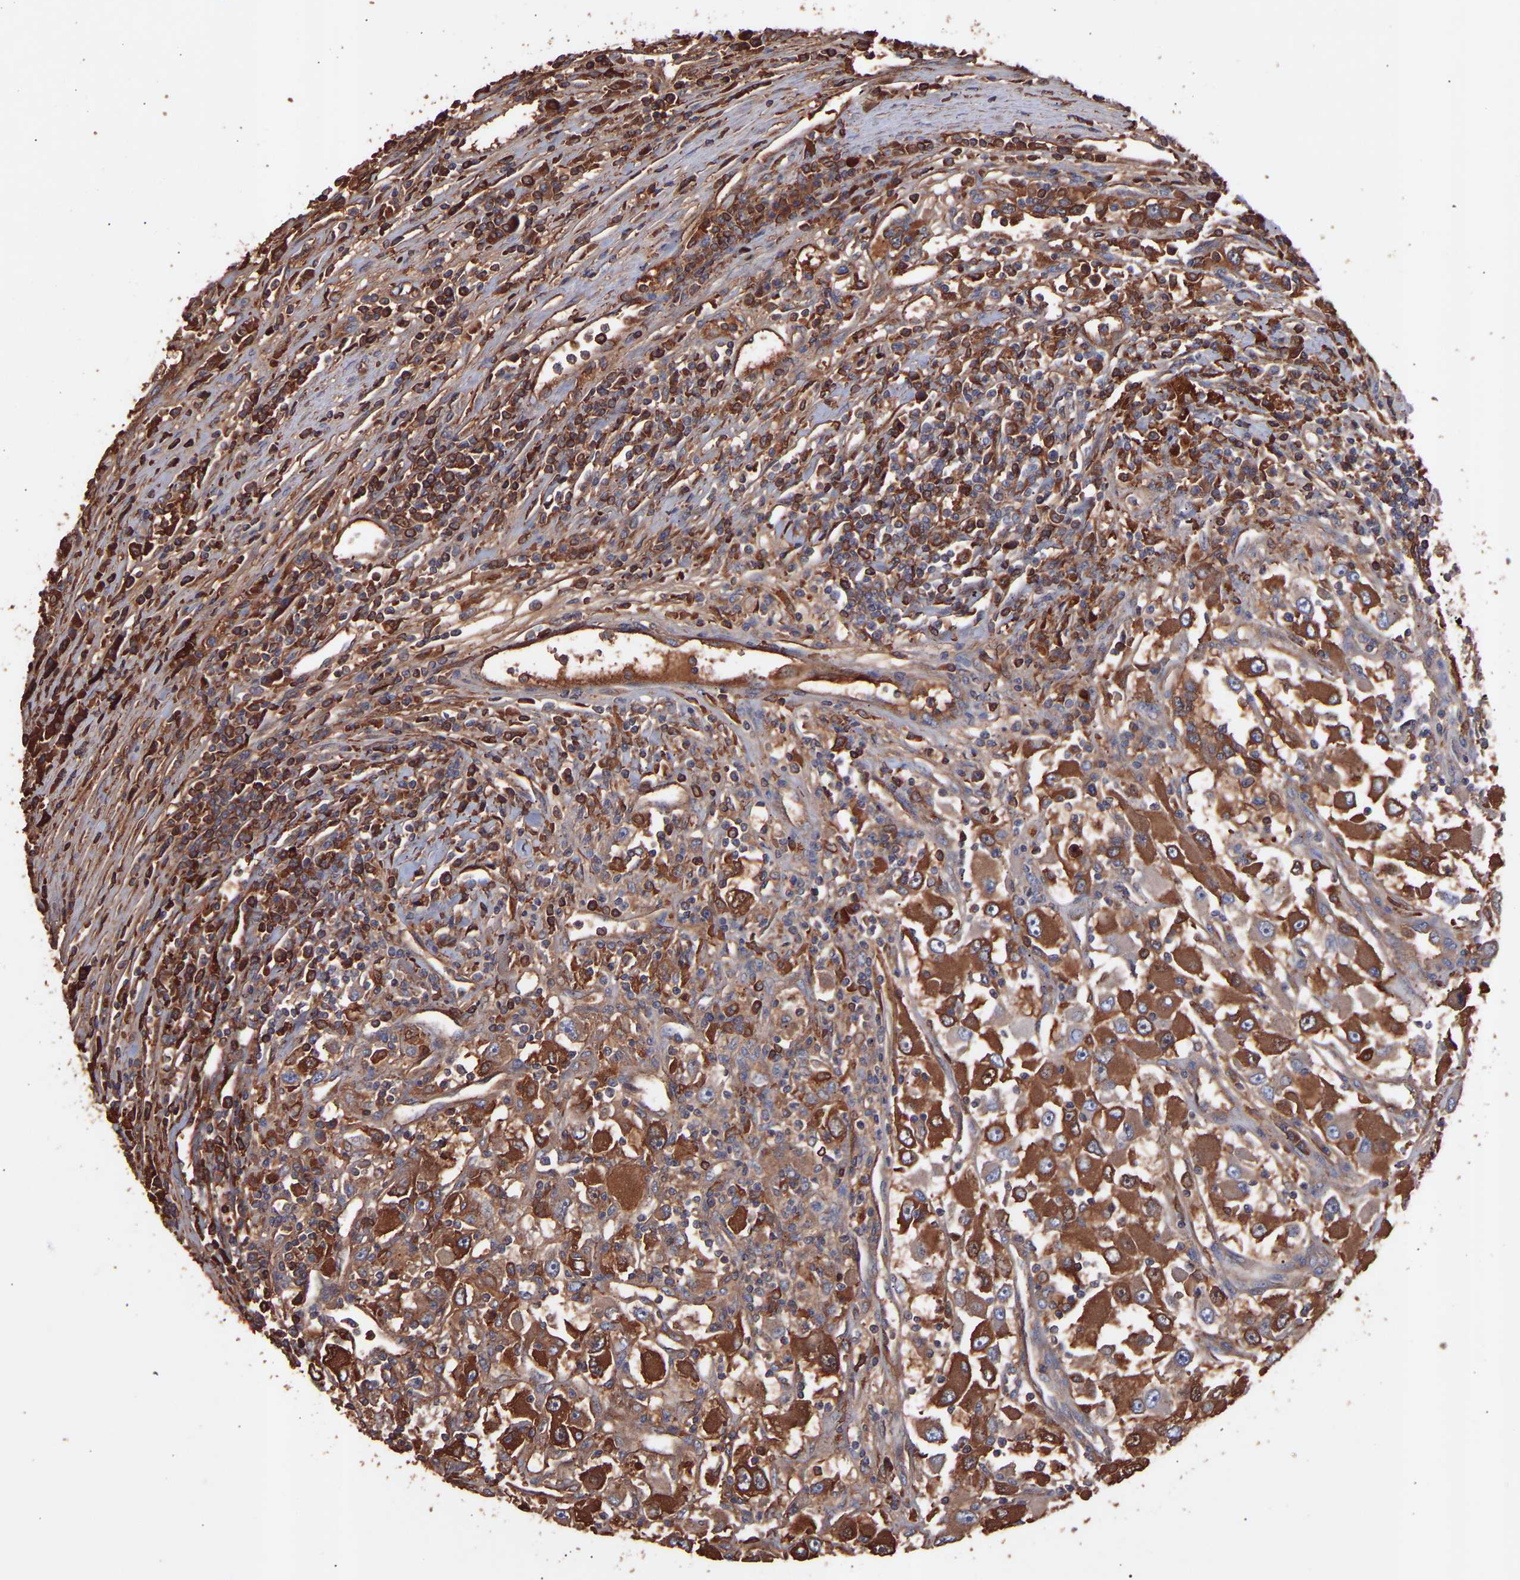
{"staining": {"intensity": "moderate", "quantity": ">75%", "location": "cytoplasmic/membranous"}, "tissue": "renal cancer", "cell_type": "Tumor cells", "image_type": "cancer", "snomed": [{"axis": "morphology", "description": "Adenocarcinoma, NOS"}, {"axis": "topography", "description": "Kidney"}], "caption": "Protein analysis of renal cancer (adenocarcinoma) tissue reveals moderate cytoplasmic/membranous expression in about >75% of tumor cells.", "gene": "TMEM268", "patient": {"sex": "female", "age": 52}}